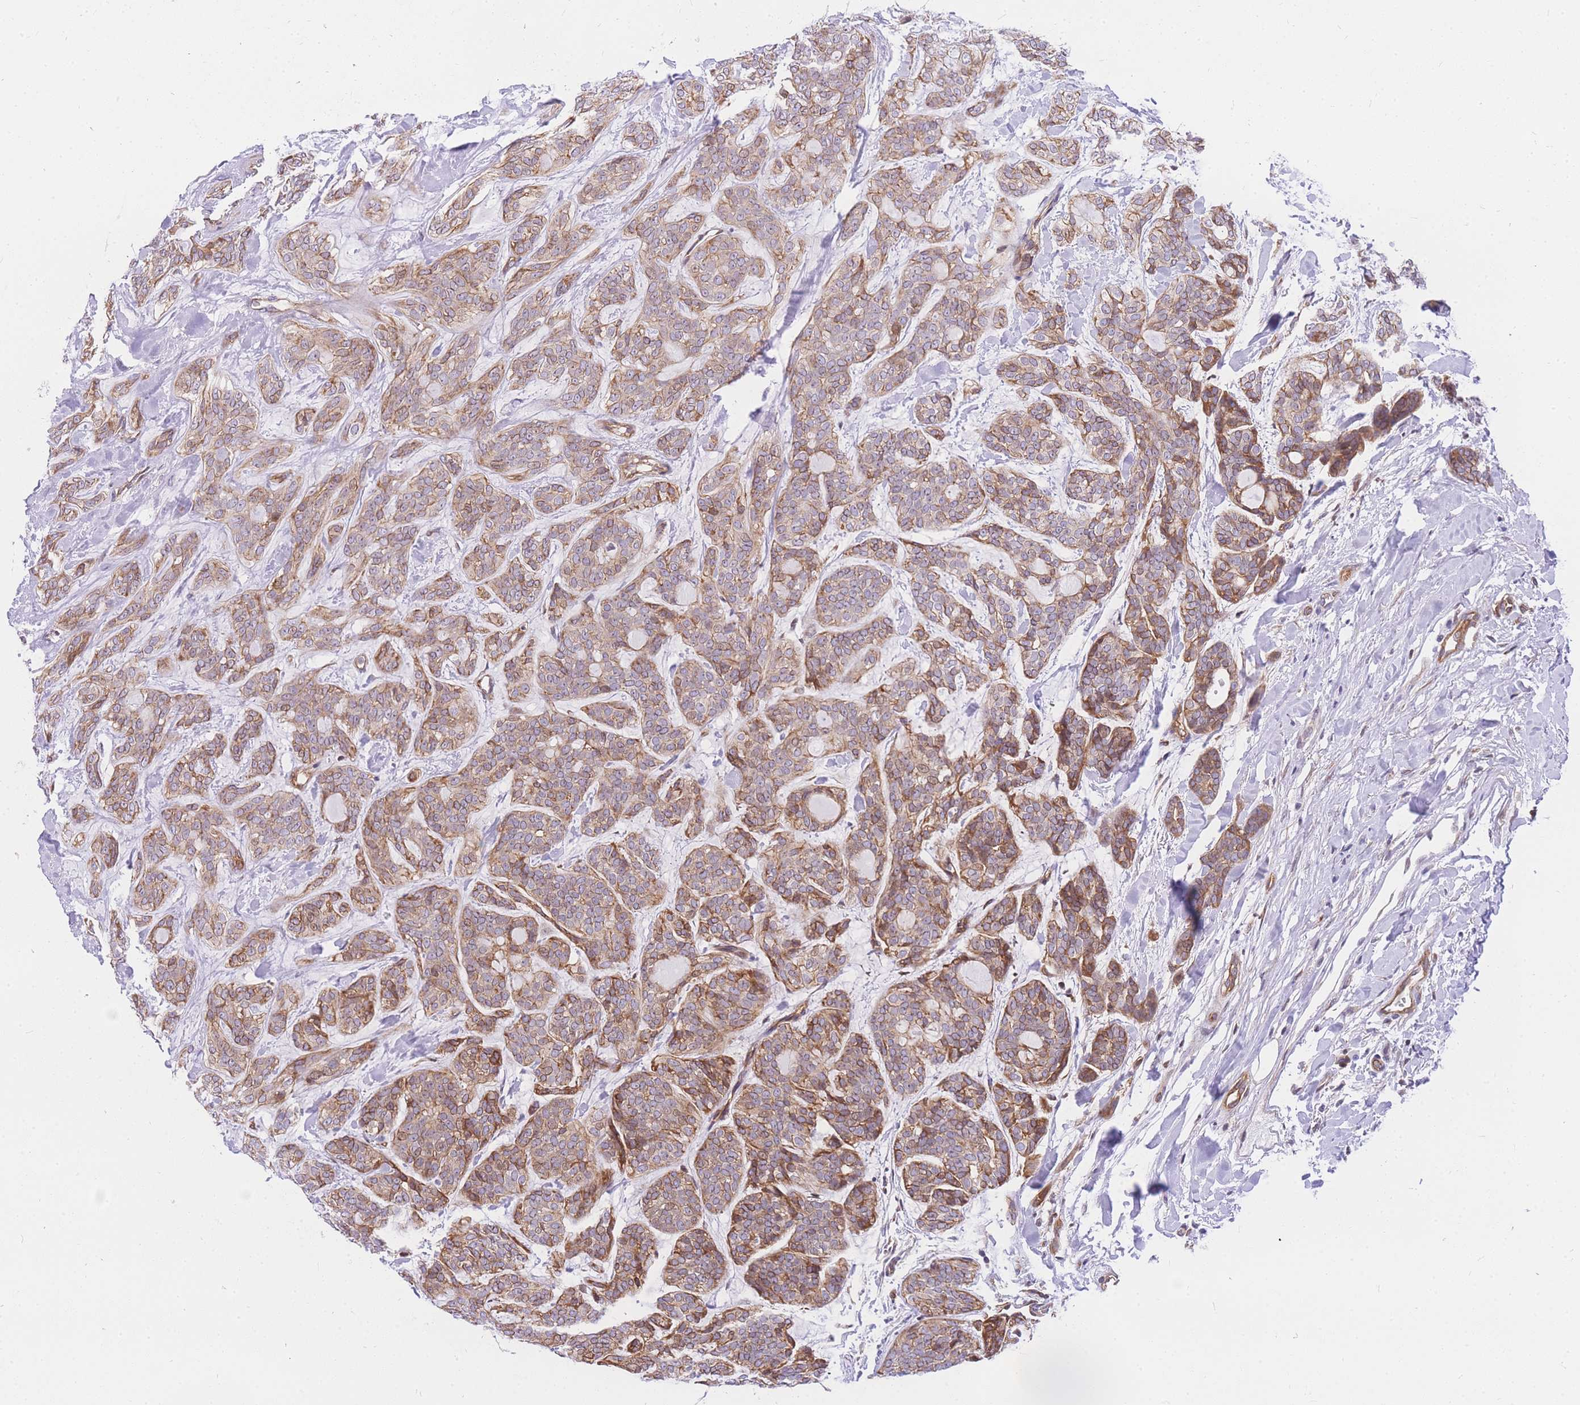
{"staining": {"intensity": "moderate", "quantity": ">75%", "location": "cytoplasmic/membranous"}, "tissue": "head and neck cancer", "cell_type": "Tumor cells", "image_type": "cancer", "snomed": [{"axis": "morphology", "description": "Adenocarcinoma, NOS"}, {"axis": "topography", "description": "Head-Neck"}], "caption": "Head and neck adenocarcinoma stained with a protein marker displays moderate staining in tumor cells.", "gene": "S100PBP", "patient": {"sex": "male", "age": 66}}